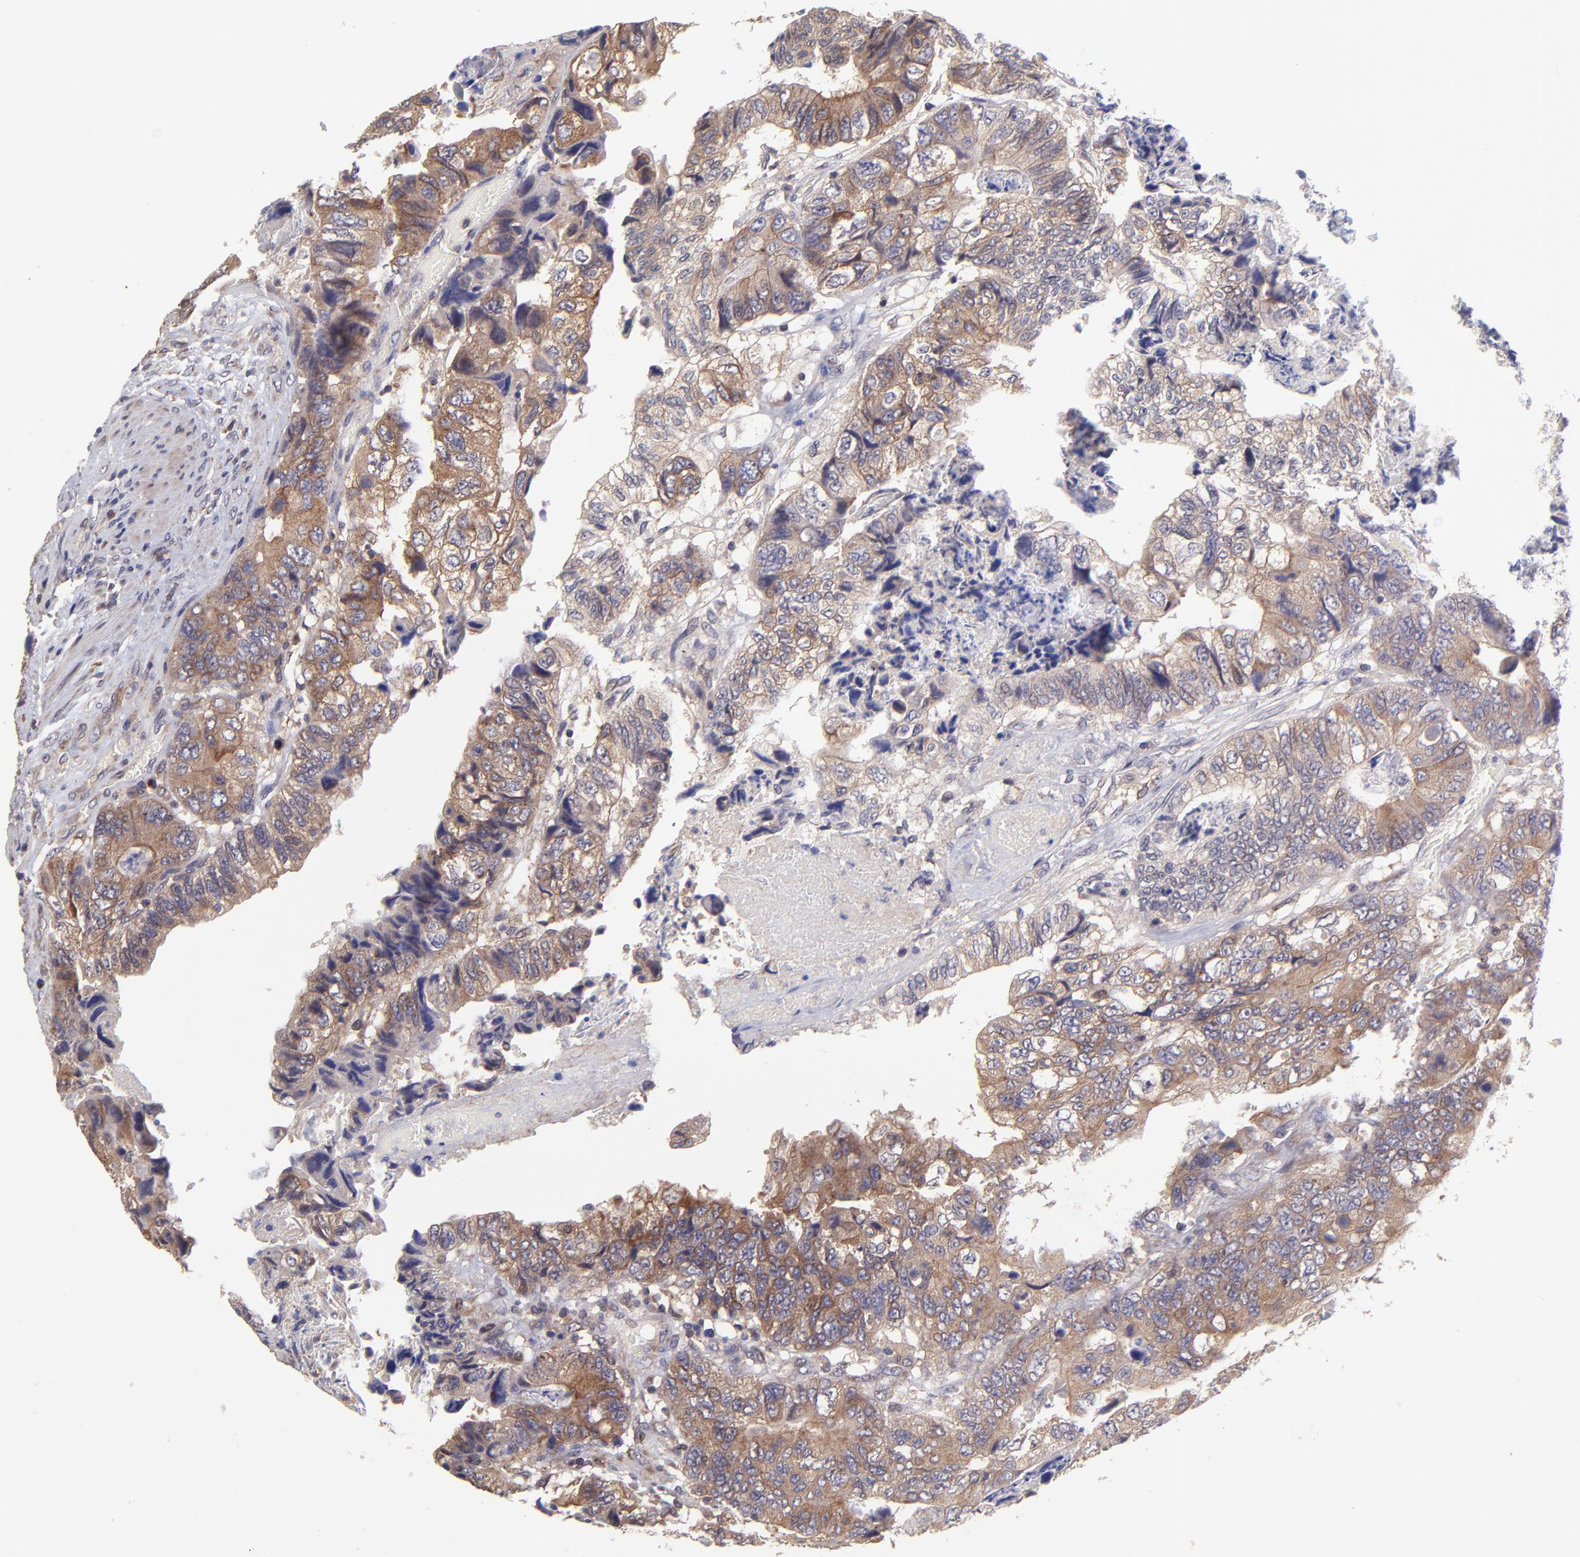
{"staining": {"intensity": "moderate", "quantity": ">75%", "location": "cytoplasmic/membranous"}, "tissue": "colorectal cancer", "cell_type": "Tumor cells", "image_type": "cancer", "snomed": [{"axis": "morphology", "description": "Adenocarcinoma, NOS"}, {"axis": "topography", "description": "Rectum"}], "caption": "A high-resolution photomicrograph shows immunohistochemistry staining of colorectal adenocarcinoma, which displays moderate cytoplasmic/membranous staining in about >75% of tumor cells. (IHC, brightfield microscopy, high magnification).", "gene": "NSF", "patient": {"sex": "female", "age": 82}}